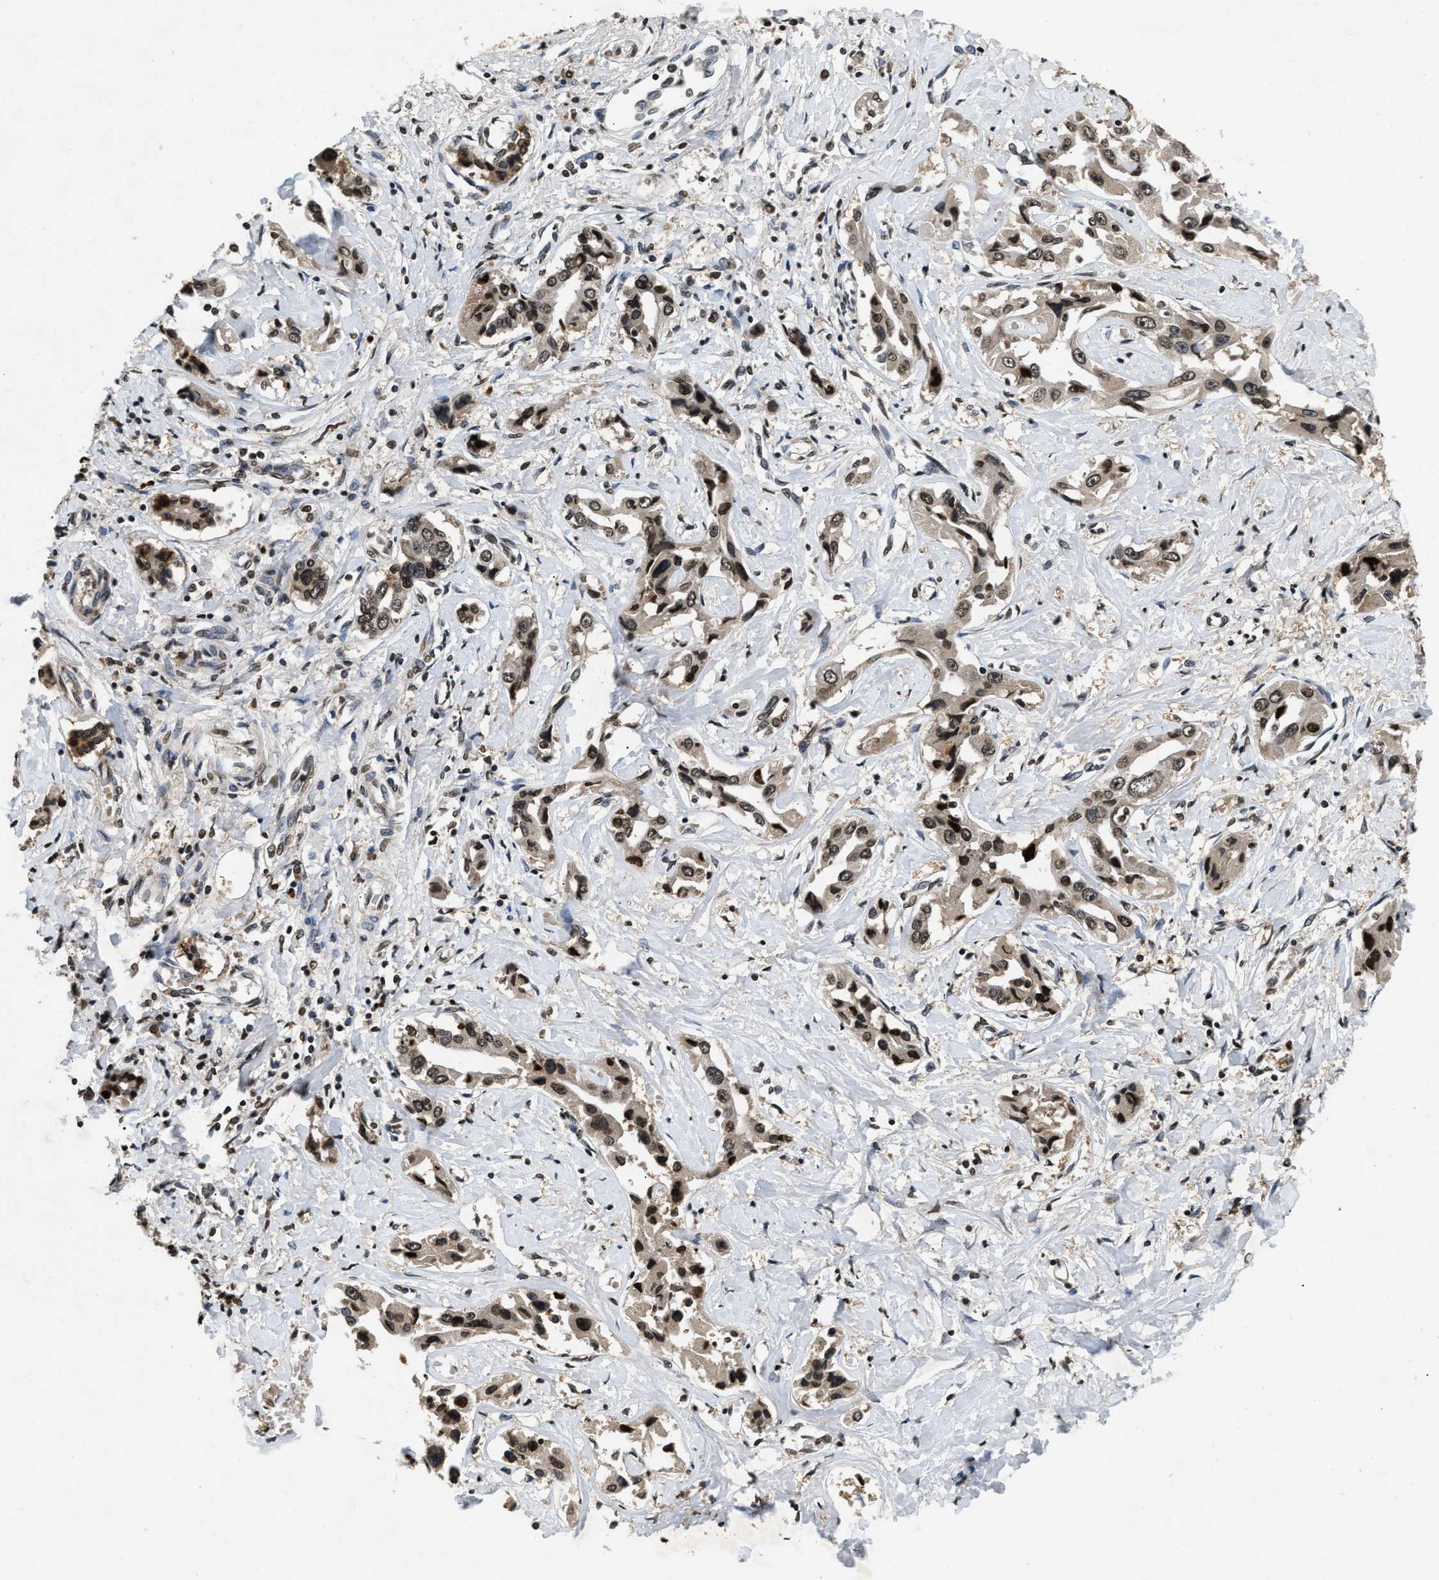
{"staining": {"intensity": "moderate", "quantity": ">75%", "location": "cytoplasmic/membranous,nuclear"}, "tissue": "liver cancer", "cell_type": "Tumor cells", "image_type": "cancer", "snomed": [{"axis": "morphology", "description": "Cholangiocarcinoma"}, {"axis": "topography", "description": "Liver"}], "caption": "Moderate cytoplasmic/membranous and nuclear positivity for a protein is identified in about >75% of tumor cells of liver cancer (cholangiocarcinoma) using IHC.", "gene": "DNASE1L3", "patient": {"sex": "male", "age": 59}}